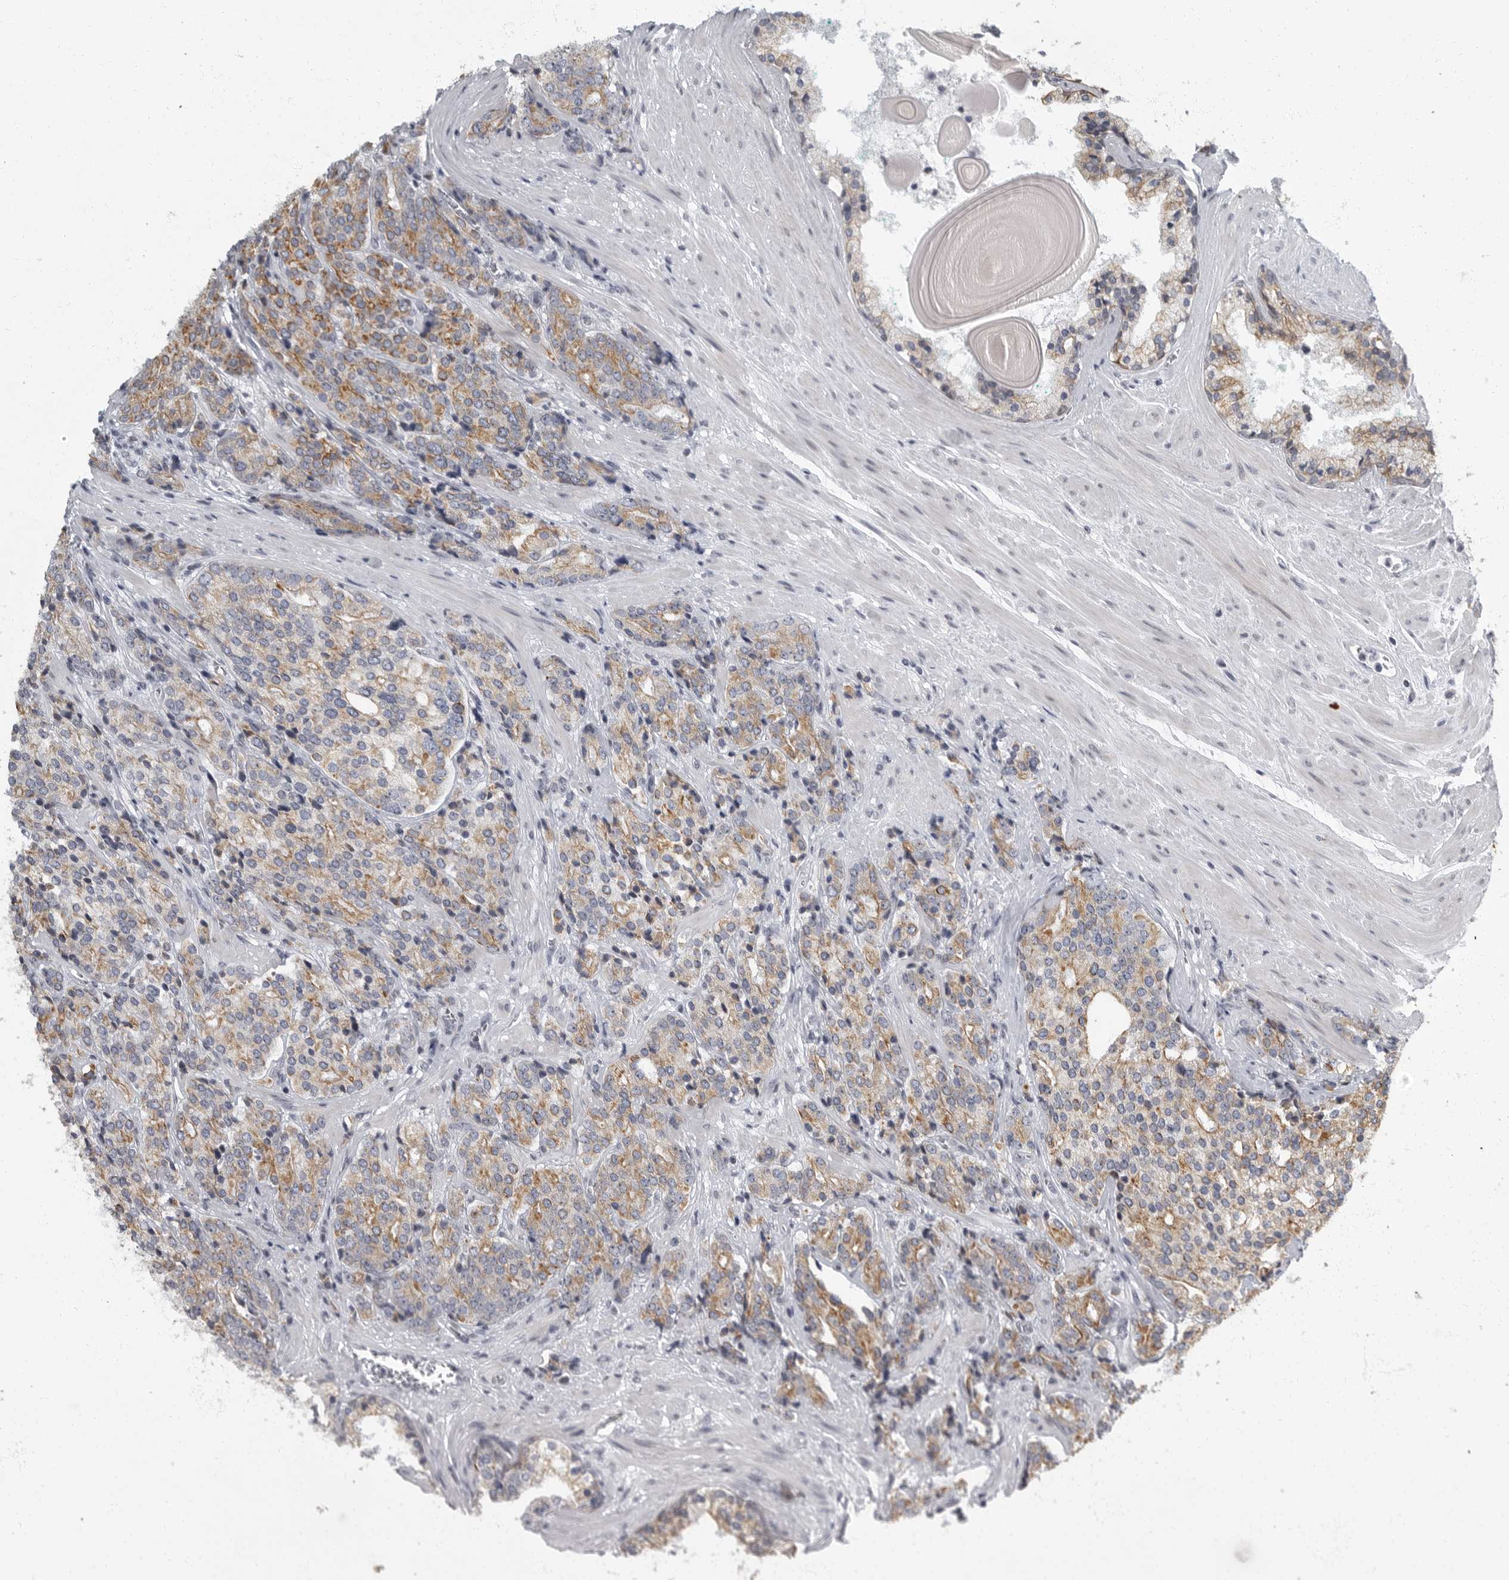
{"staining": {"intensity": "moderate", "quantity": ">75%", "location": "cytoplasmic/membranous"}, "tissue": "prostate cancer", "cell_type": "Tumor cells", "image_type": "cancer", "snomed": [{"axis": "morphology", "description": "Adenocarcinoma, High grade"}, {"axis": "topography", "description": "Prostate"}], "caption": "Prostate cancer (high-grade adenocarcinoma) stained for a protein reveals moderate cytoplasmic/membranous positivity in tumor cells.", "gene": "EVI5", "patient": {"sex": "male", "age": 71}}